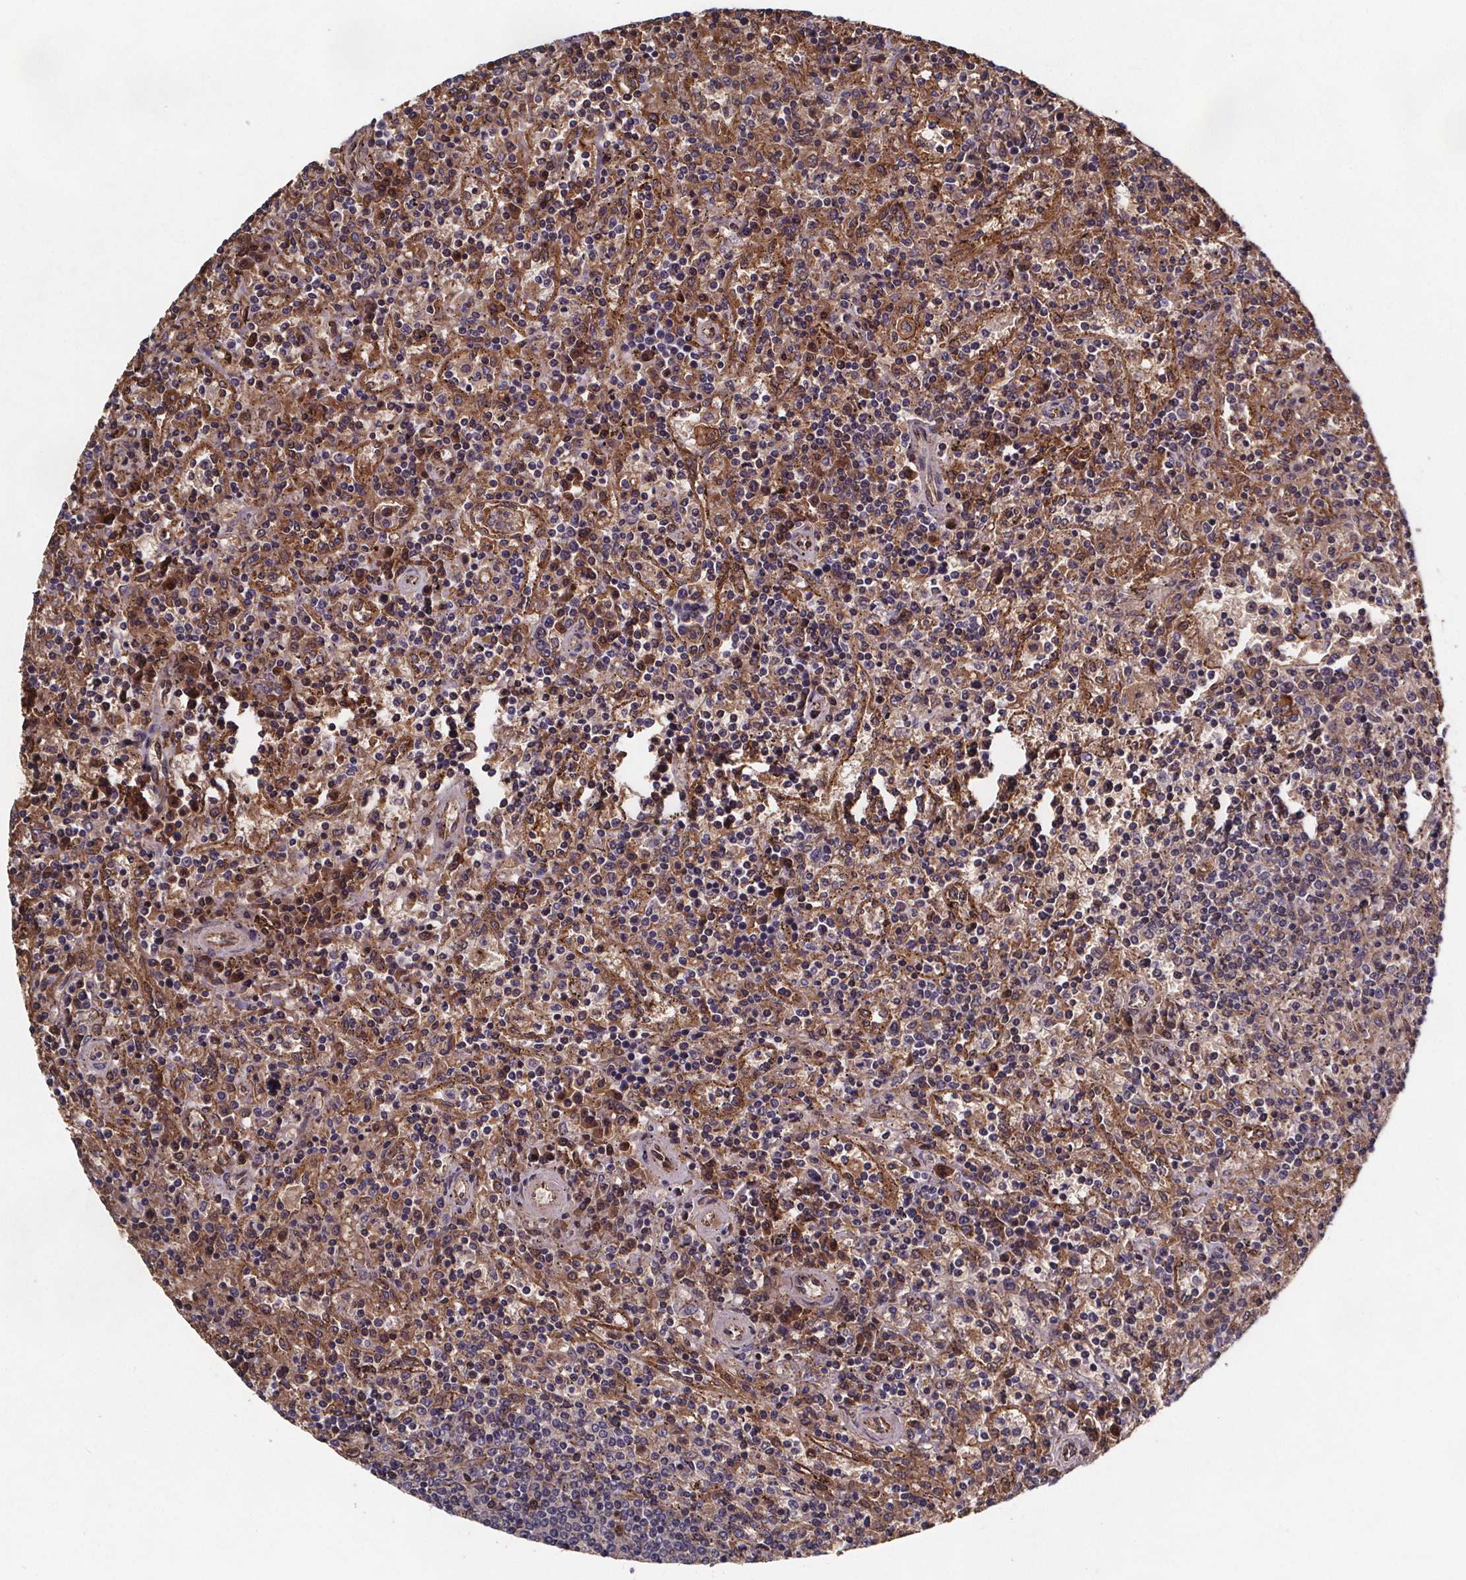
{"staining": {"intensity": "moderate", "quantity": "<25%", "location": "cytoplasmic/membranous"}, "tissue": "lymphoma", "cell_type": "Tumor cells", "image_type": "cancer", "snomed": [{"axis": "morphology", "description": "Malignant lymphoma, non-Hodgkin's type, Low grade"}, {"axis": "topography", "description": "Spleen"}], "caption": "Immunohistochemistry micrograph of malignant lymphoma, non-Hodgkin's type (low-grade) stained for a protein (brown), which exhibits low levels of moderate cytoplasmic/membranous expression in about <25% of tumor cells.", "gene": "FASTKD3", "patient": {"sex": "male", "age": 62}}